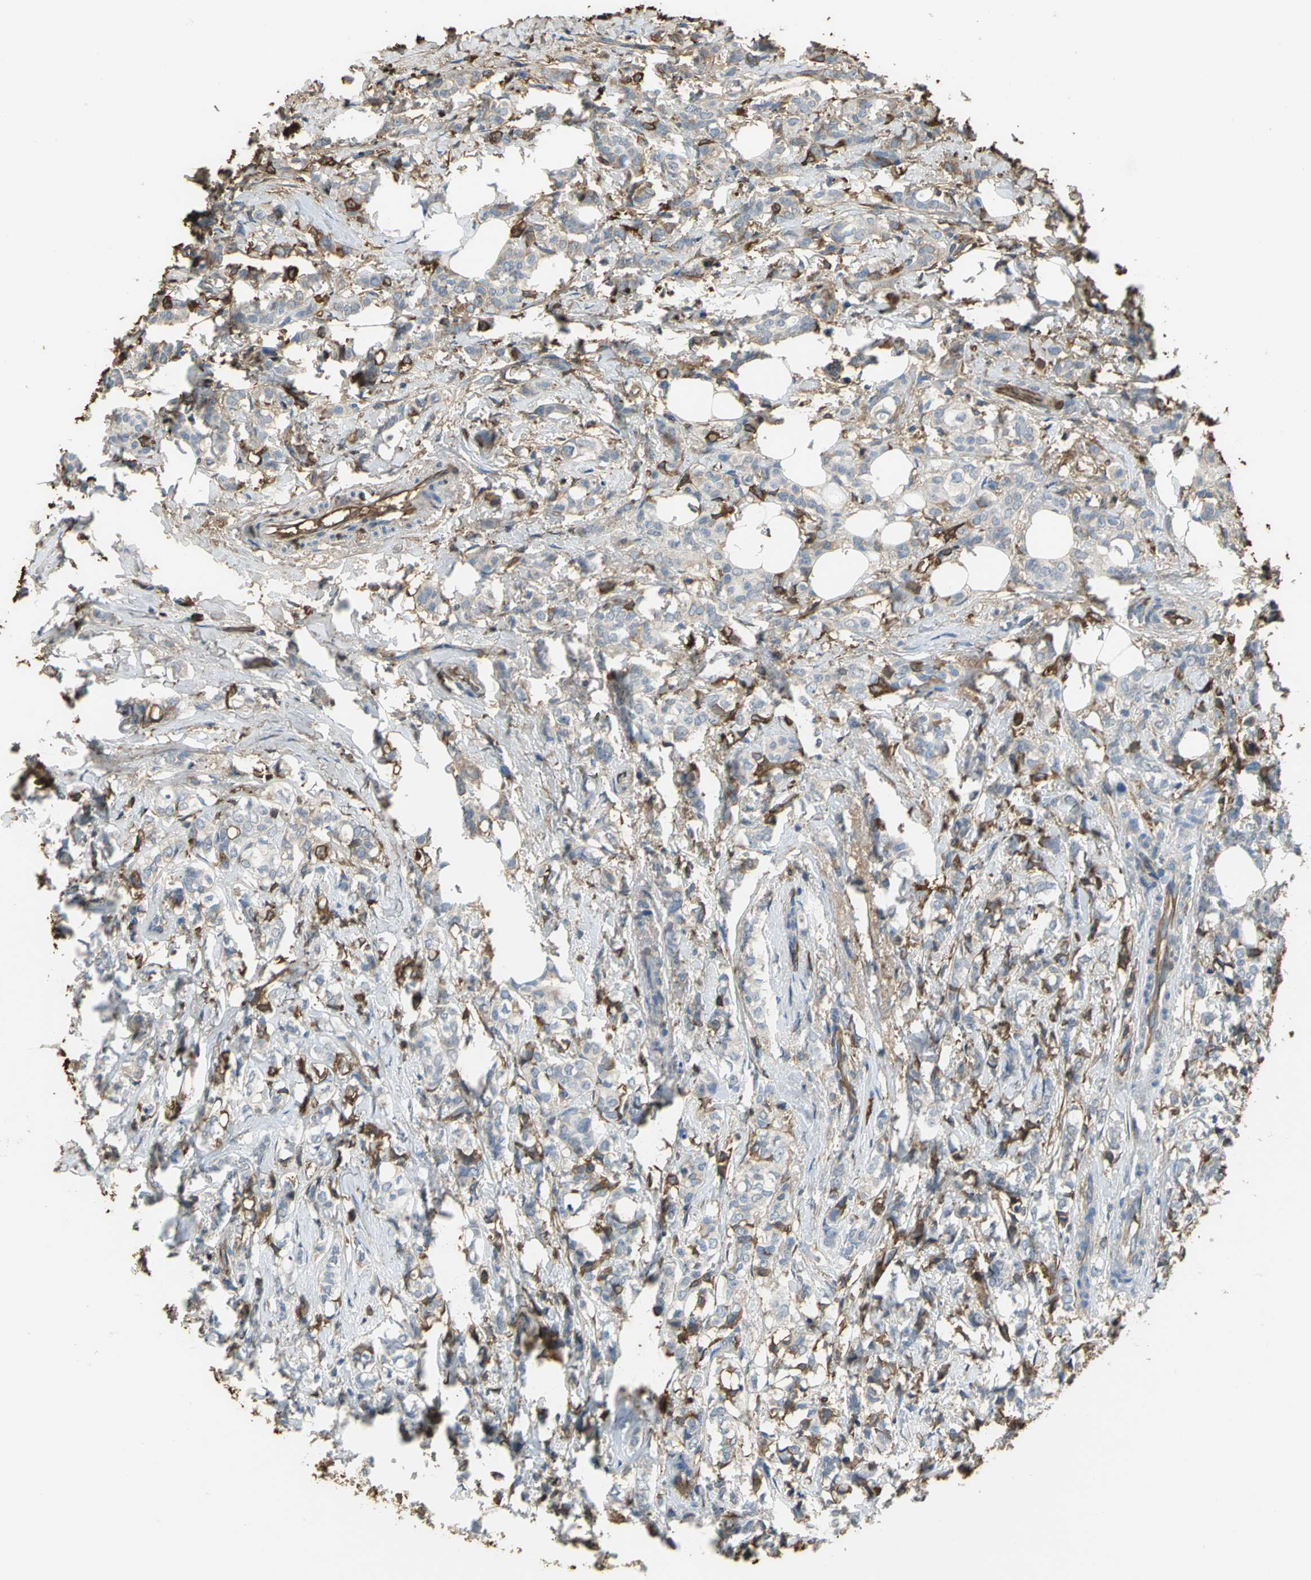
{"staining": {"intensity": "moderate", "quantity": ">75%", "location": "cytoplasmic/membranous"}, "tissue": "breast cancer", "cell_type": "Tumor cells", "image_type": "cancer", "snomed": [{"axis": "morphology", "description": "Lobular carcinoma"}, {"axis": "topography", "description": "Breast"}], "caption": "This is a photomicrograph of immunohistochemistry staining of breast lobular carcinoma, which shows moderate expression in the cytoplasmic/membranous of tumor cells.", "gene": "TREM1", "patient": {"sex": "female", "age": 60}}